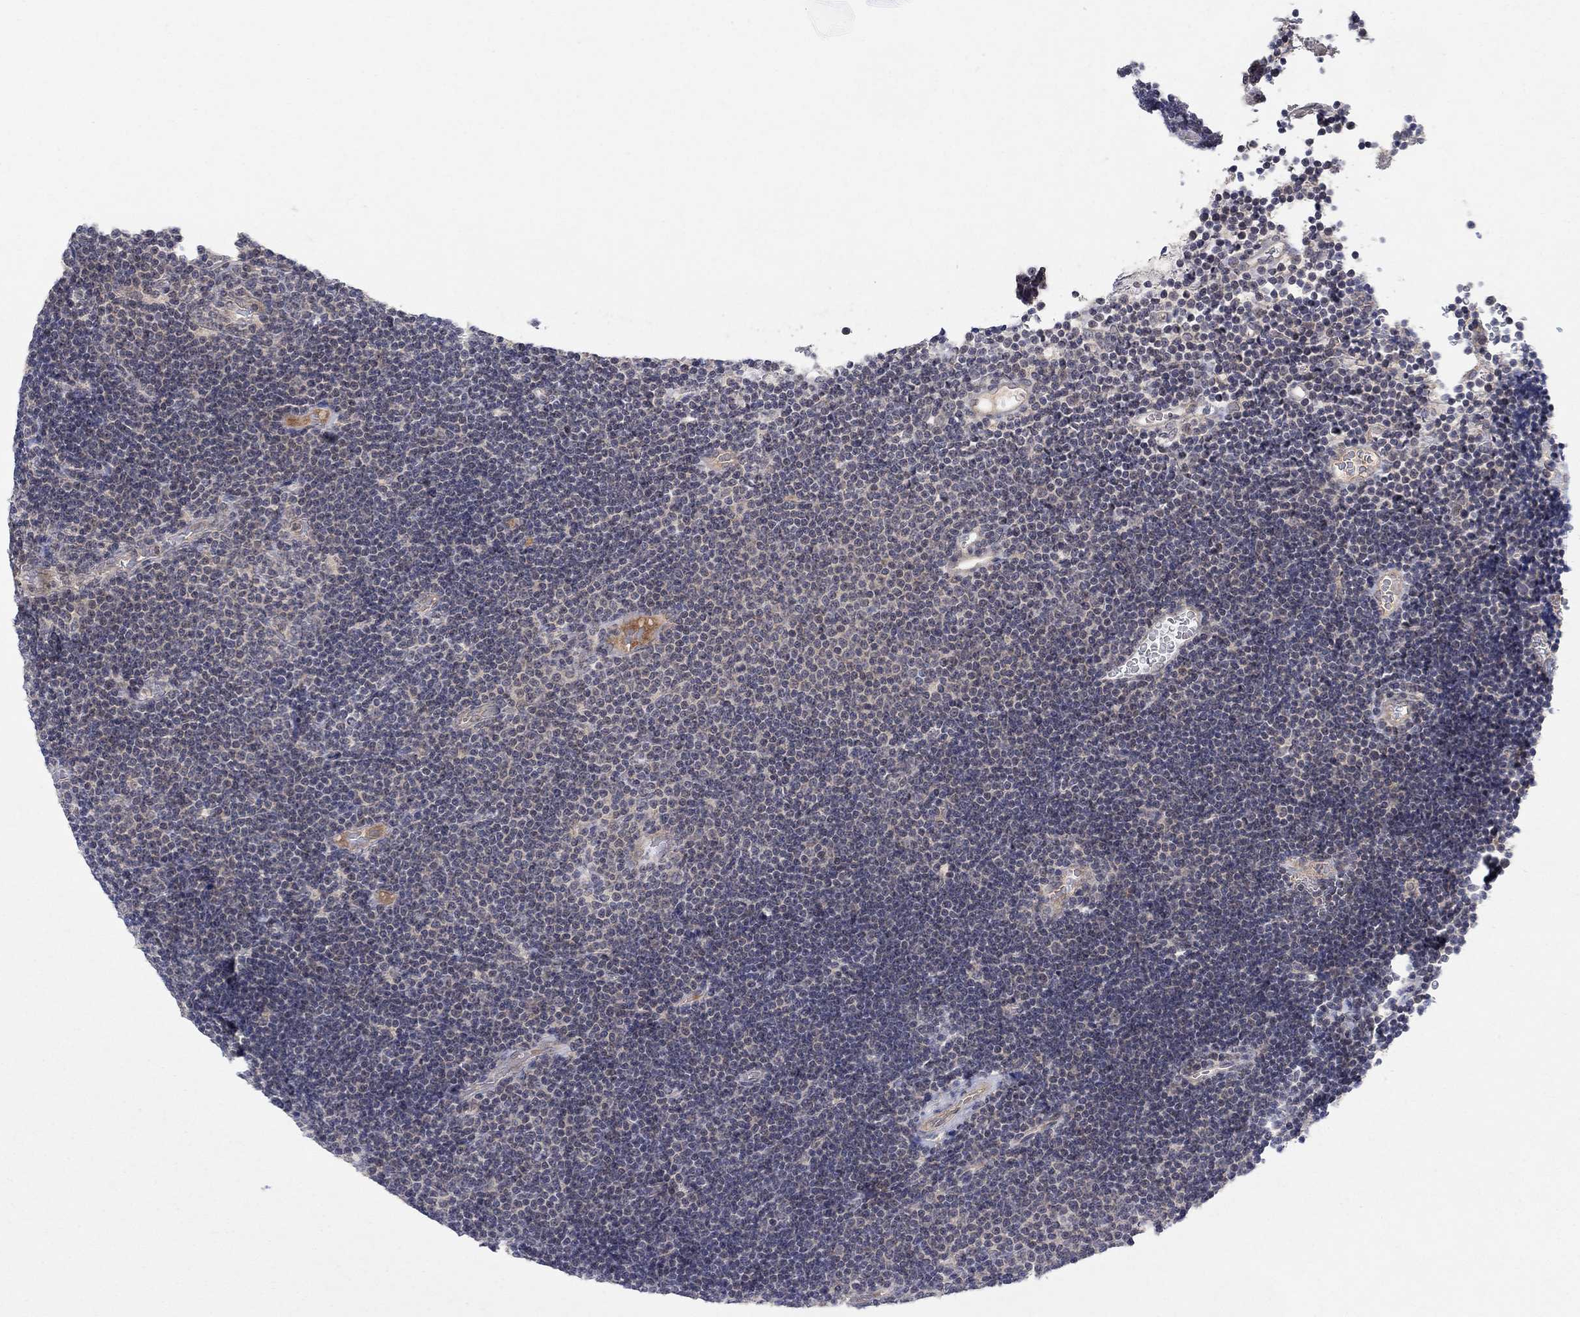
{"staining": {"intensity": "negative", "quantity": "none", "location": "none"}, "tissue": "lymphoma", "cell_type": "Tumor cells", "image_type": "cancer", "snomed": [{"axis": "morphology", "description": "Malignant lymphoma, non-Hodgkin's type, Low grade"}, {"axis": "topography", "description": "Brain"}], "caption": "Immunohistochemical staining of human low-grade malignant lymphoma, non-Hodgkin's type reveals no significant positivity in tumor cells.", "gene": "IL4", "patient": {"sex": "female", "age": 66}}